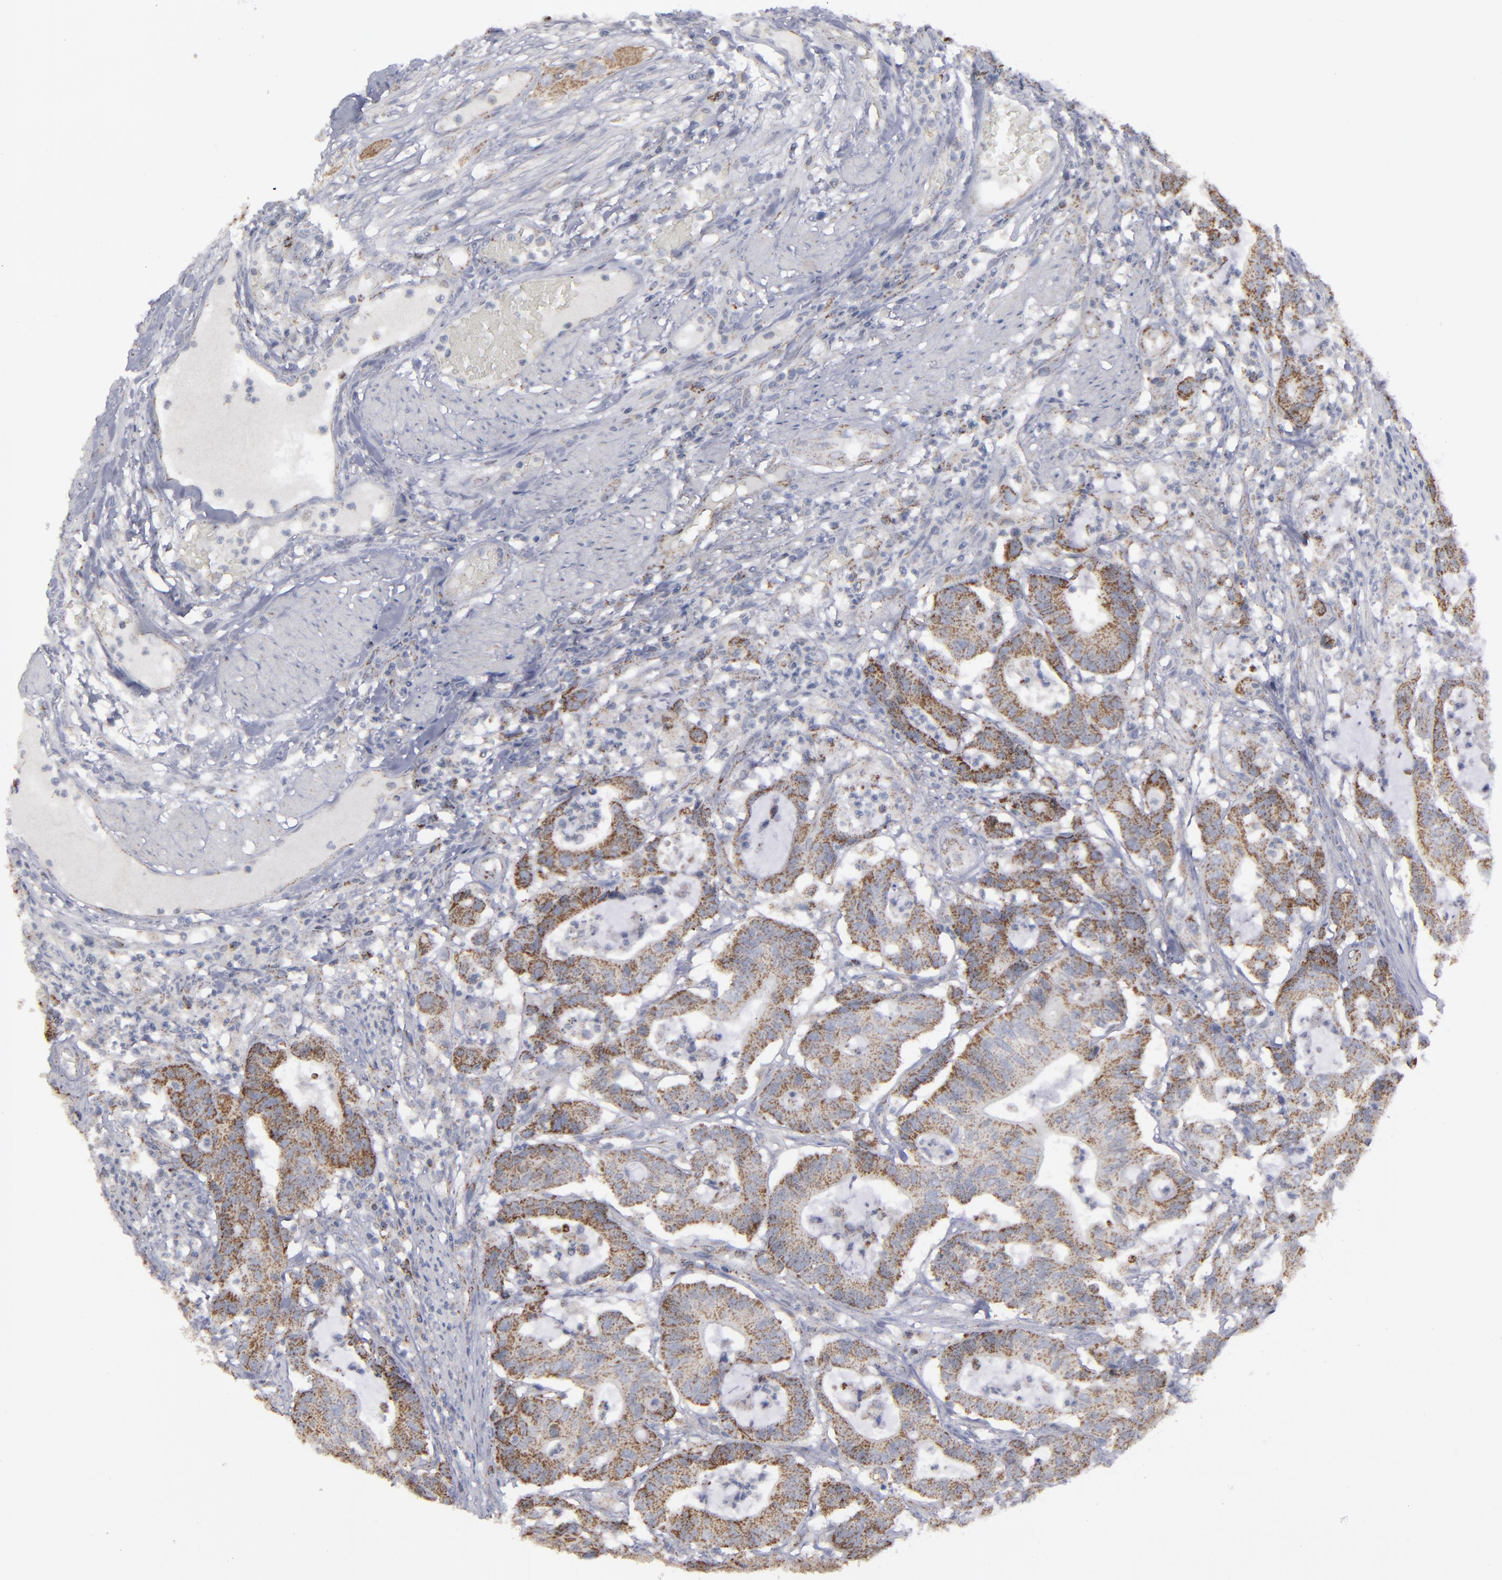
{"staining": {"intensity": "strong", "quantity": ">75%", "location": "cytoplasmic/membranous"}, "tissue": "colorectal cancer", "cell_type": "Tumor cells", "image_type": "cancer", "snomed": [{"axis": "morphology", "description": "Adenocarcinoma, NOS"}, {"axis": "topography", "description": "Colon"}], "caption": "This histopathology image demonstrates IHC staining of human colorectal cancer (adenocarcinoma), with high strong cytoplasmic/membranous positivity in approximately >75% of tumor cells.", "gene": "MYOM2", "patient": {"sex": "female", "age": 84}}